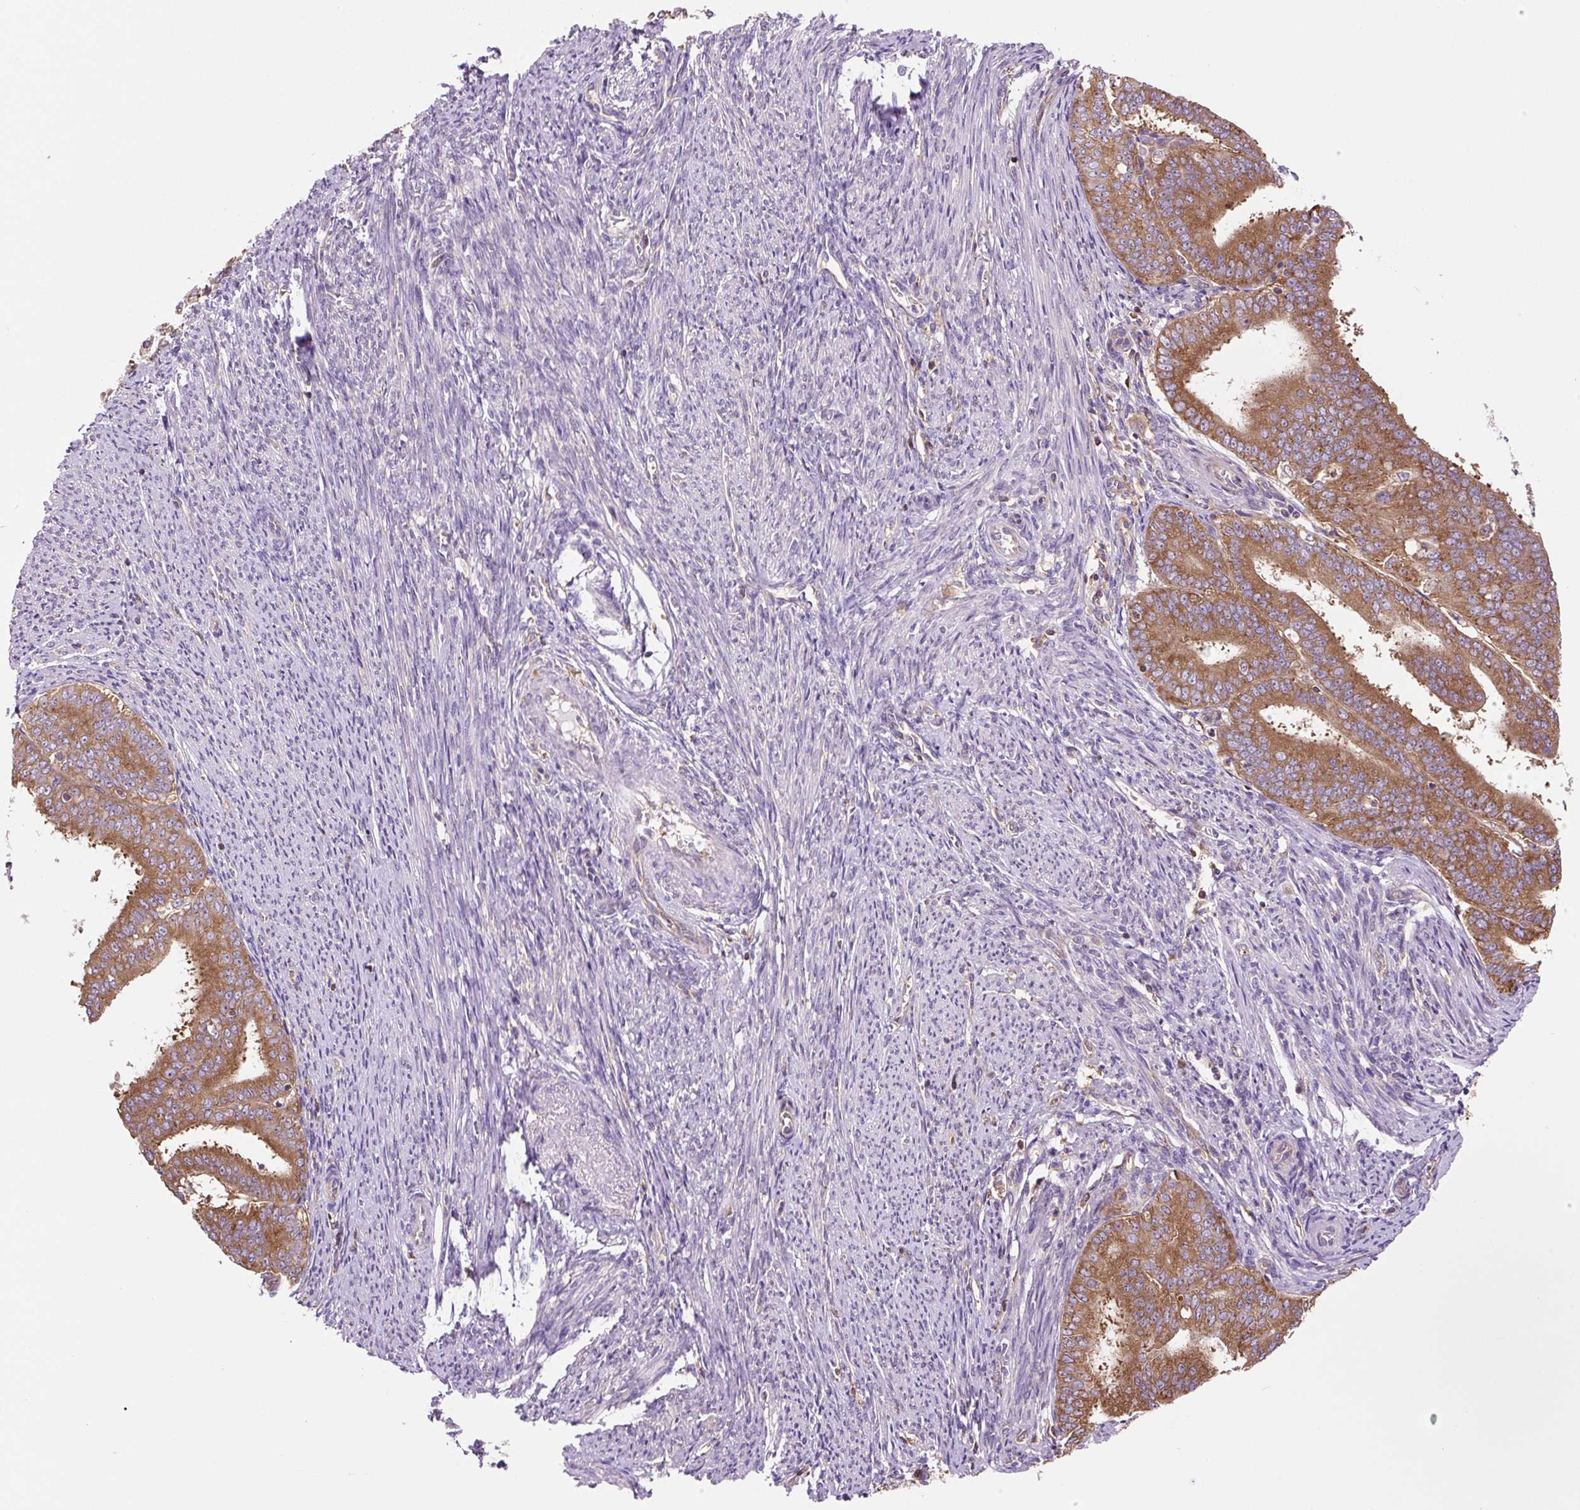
{"staining": {"intensity": "moderate", "quantity": ">75%", "location": "cytoplasmic/membranous"}, "tissue": "endometrial cancer", "cell_type": "Tumor cells", "image_type": "cancer", "snomed": [{"axis": "morphology", "description": "Adenocarcinoma, NOS"}, {"axis": "topography", "description": "Endometrium"}], "caption": "Human endometrial cancer stained with a brown dye demonstrates moderate cytoplasmic/membranous positive positivity in approximately >75% of tumor cells.", "gene": "RPS23", "patient": {"sex": "female", "age": 63}}